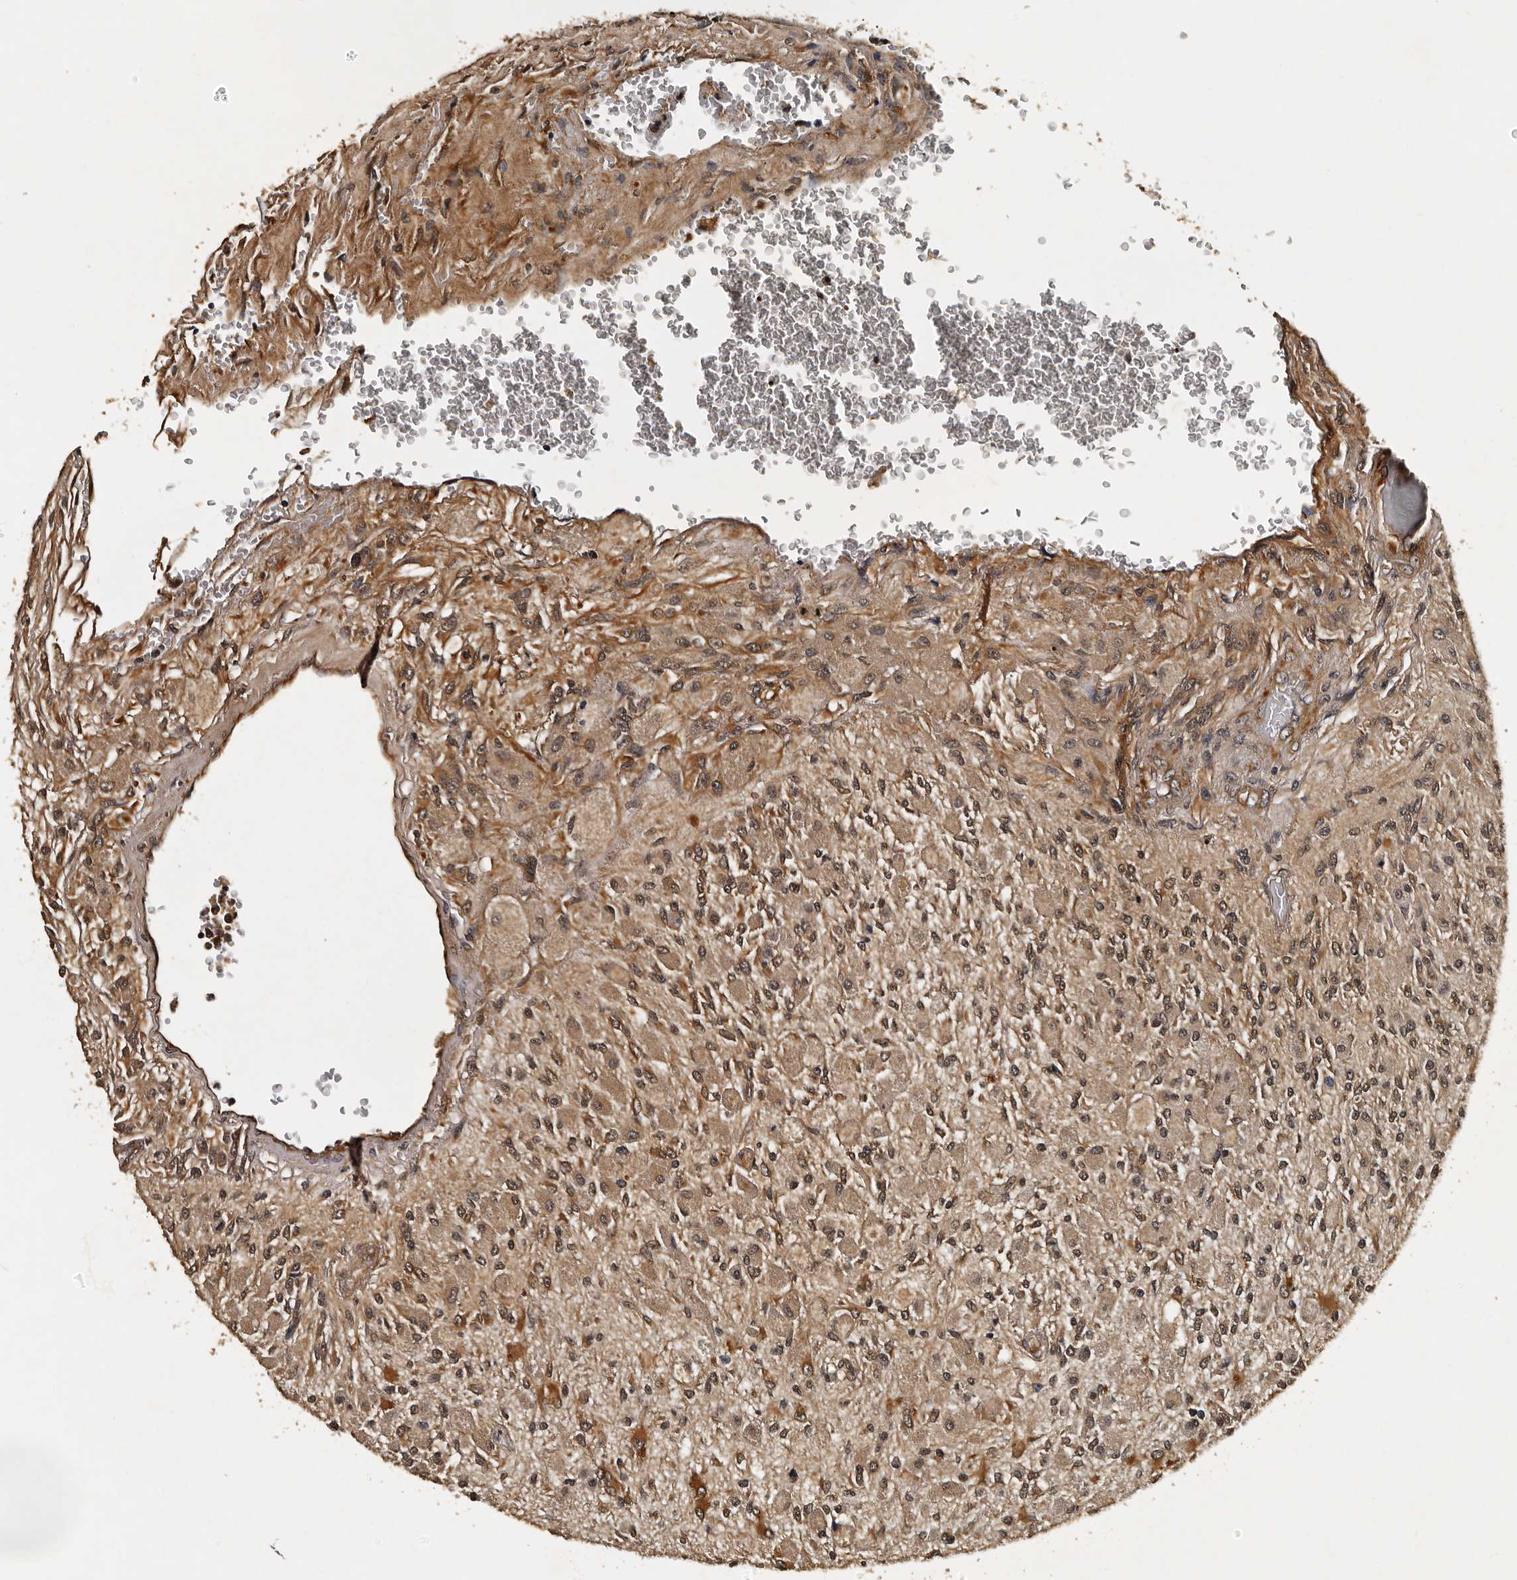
{"staining": {"intensity": "moderate", "quantity": ">75%", "location": "cytoplasmic/membranous,nuclear"}, "tissue": "glioma", "cell_type": "Tumor cells", "image_type": "cancer", "snomed": [{"axis": "morphology", "description": "Normal tissue, NOS"}, {"axis": "morphology", "description": "Glioma, malignant, High grade"}, {"axis": "topography", "description": "Cerebral cortex"}], "caption": "The histopathology image demonstrates a brown stain indicating the presence of a protein in the cytoplasmic/membranous and nuclear of tumor cells in malignant glioma (high-grade).", "gene": "CPNE3", "patient": {"sex": "male", "age": 77}}